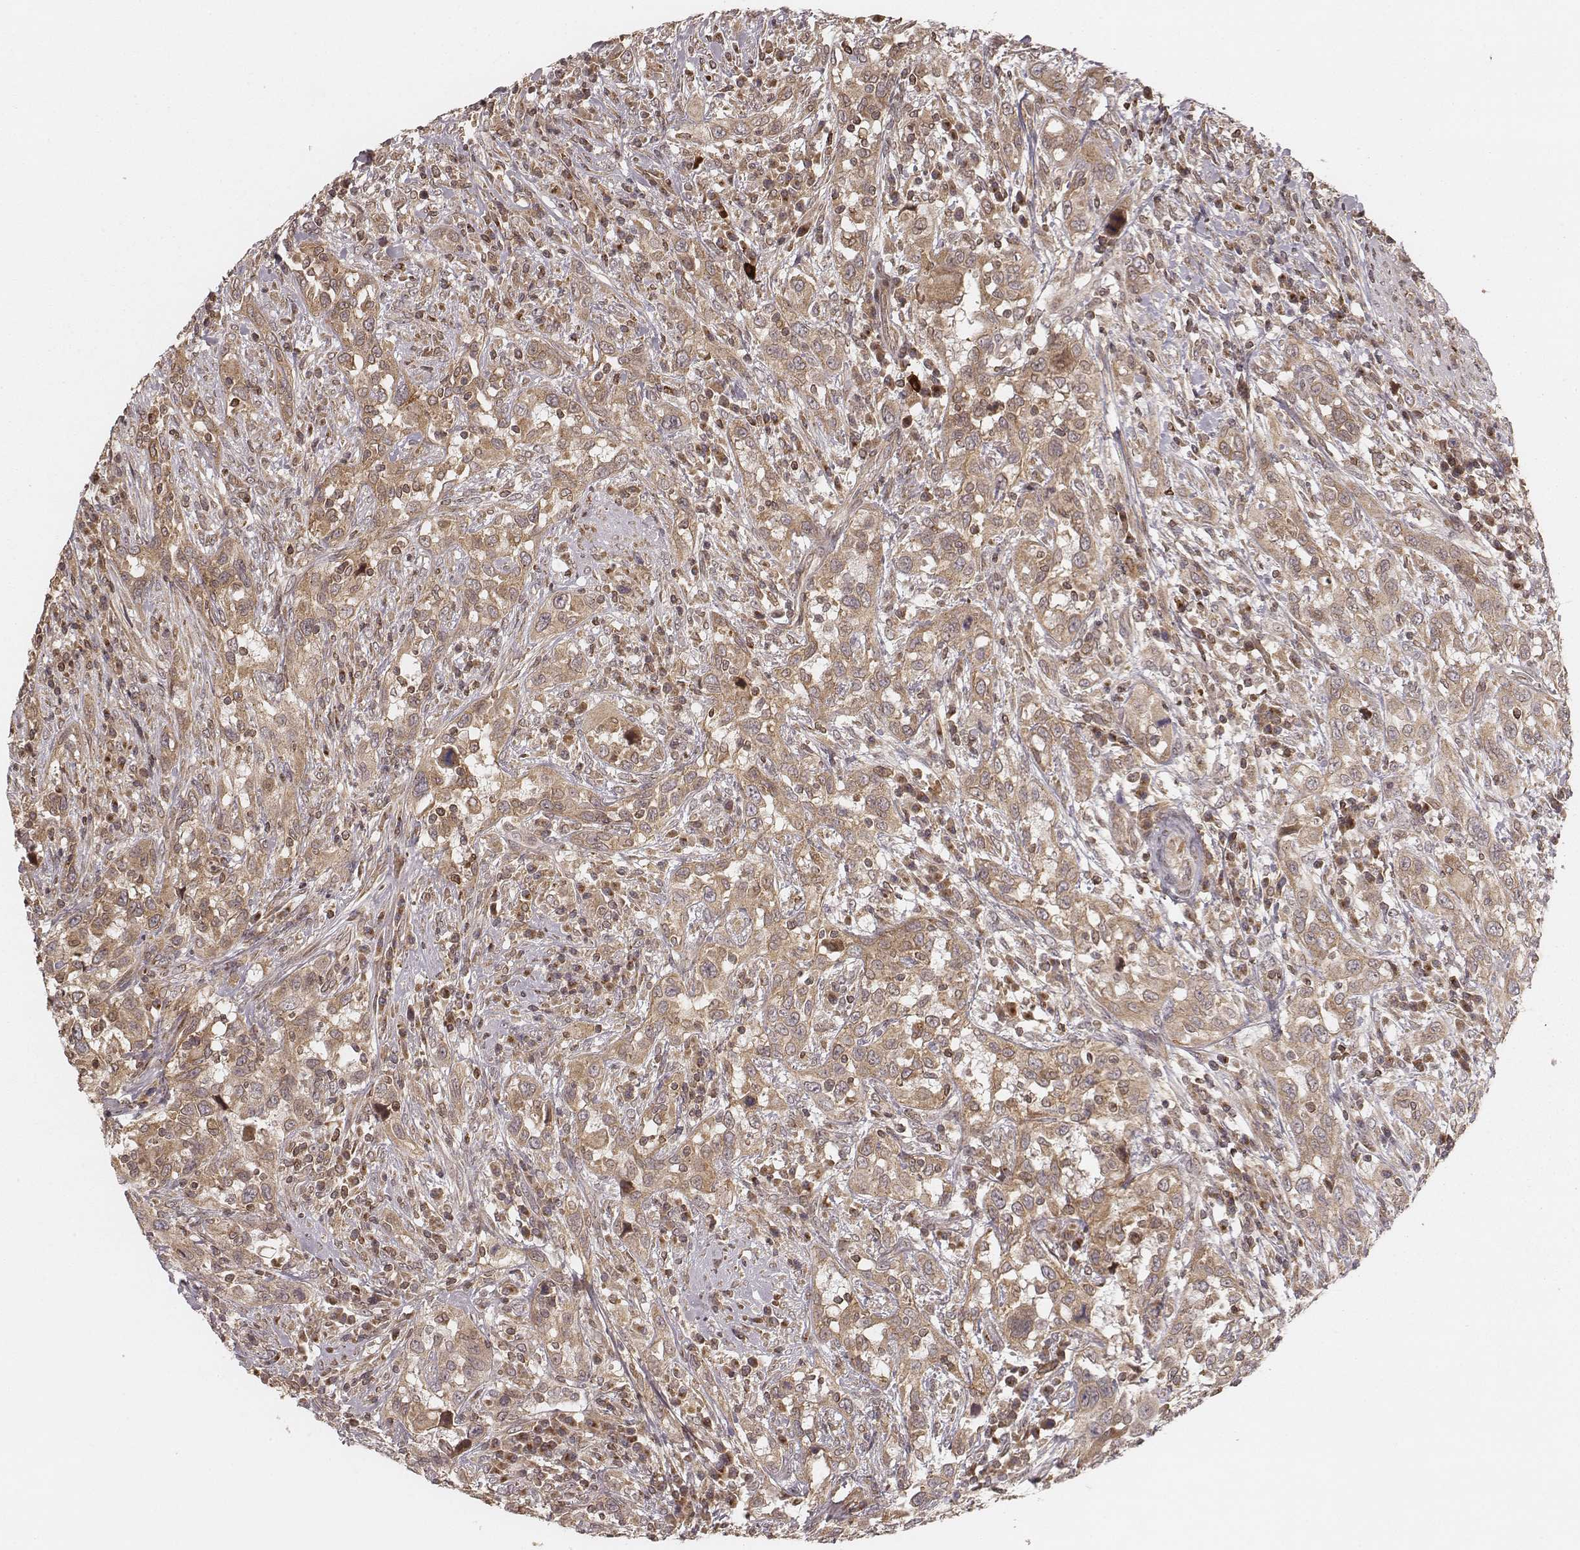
{"staining": {"intensity": "moderate", "quantity": ">75%", "location": "cytoplasmic/membranous"}, "tissue": "urothelial cancer", "cell_type": "Tumor cells", "image_type": "cancer", "snomed": [{"axis": "morphology", "description": "Urothelial carcinoma, NOS"}, {"axis": "morphology", "description": "Urothelial carcinoma, High grade"}, {"axis": "topography", "description": "Urinary bladder"}], "caption": "This photomicrograph demonstrates IHC staining of urothelial carcinoma (high-grade), with medium moderate cytoplasmic/membranous positivity in approximately >75% of tumor cells.", "gene": "MYO19", "patient": {"sex": "female", "age": 64}}